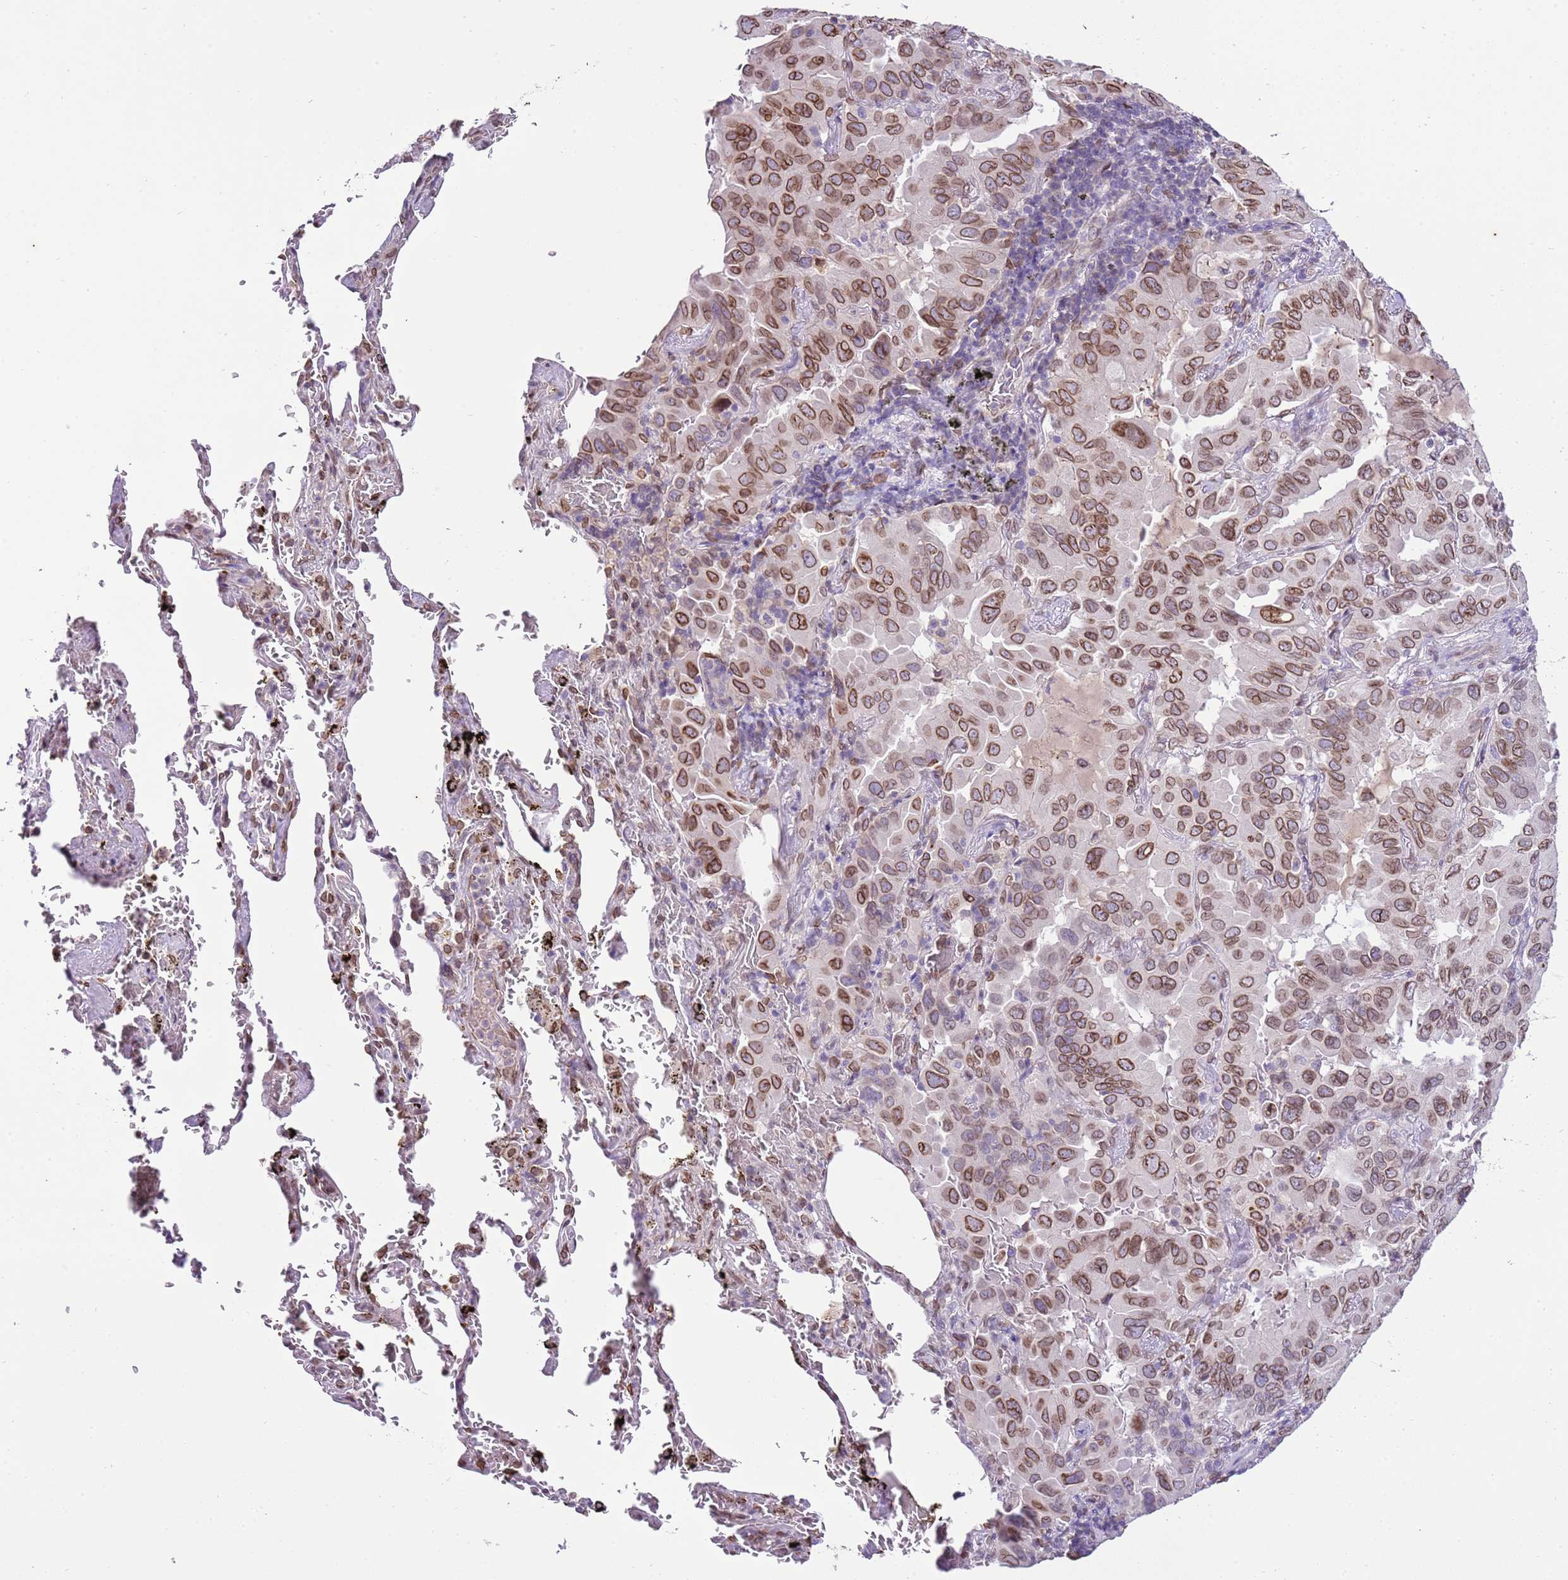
{"staining": {"intensity": "moderate", "quantity": ">75%", "location": "cytoplasmic/membranous,nuclear"}, "tissue": "lung cancer", "cell_type": "Tumor cells", "image_type": "cancer", "snomed": [{"axis": "morphology", "description": "Adenocarcinoma, NOS"}, {"axis": "topography", "description": "Lung"}], "caption": "Immunohistochemical staining of human lung adenocarcinoma exhibits medium levels of moderate cytoplasmic/membranous and nuclear expression in about >75% of tumor cells.", "gene": "TMEM47", "patient": {"sex": "male", "age": 64}}